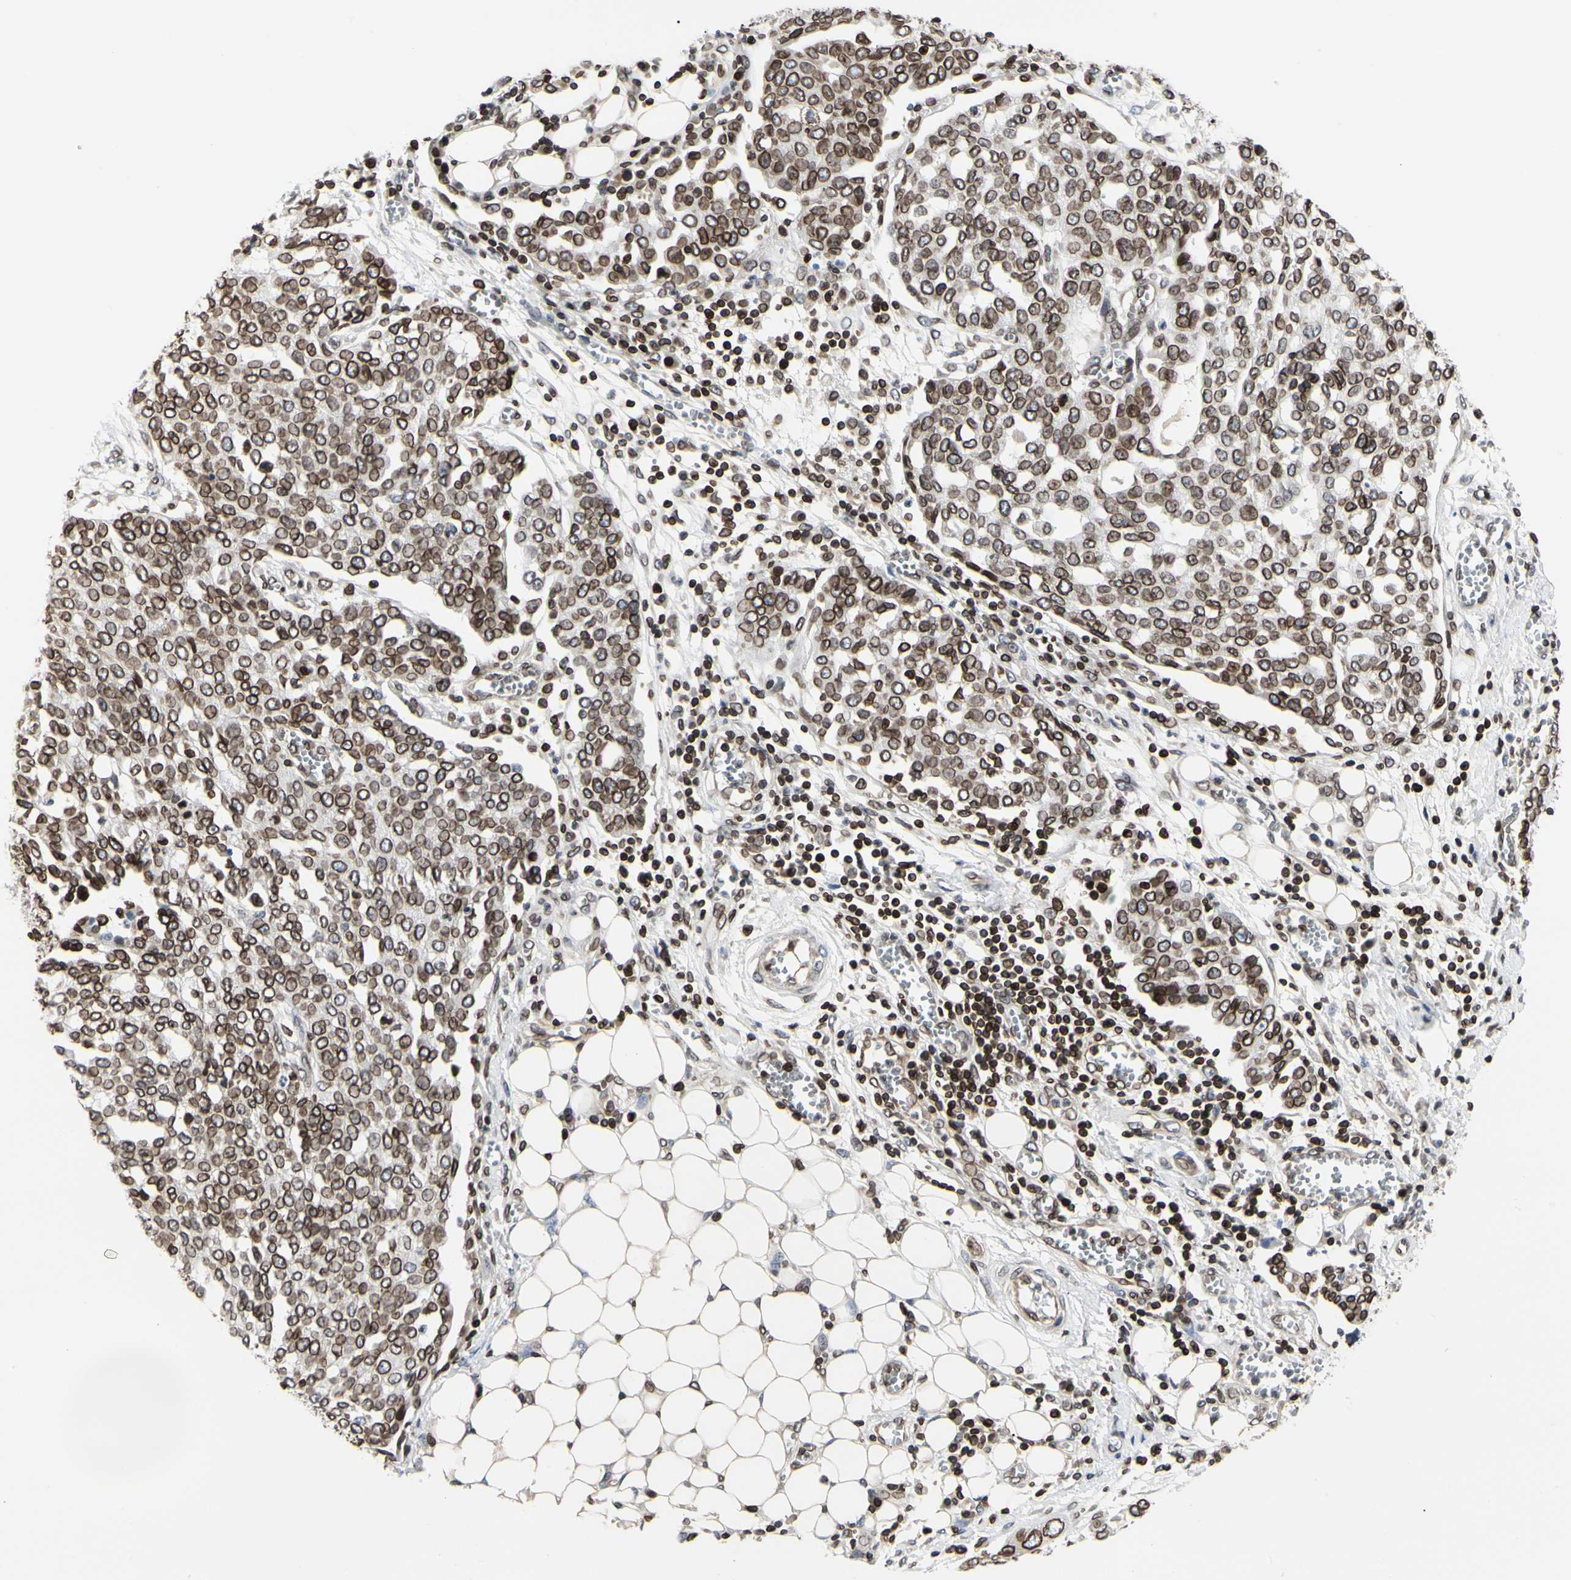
{"staining": {"intensity": "strong", "quantity": ">75%", "location": "cytoplasmic/membranous,nuclear"}, "tissue": "ovarian cancer", "cell_type": "Tumor cells", "image_type": "cancer", "snomed": [{"axis": "morphology", "description": "Cystadenocarcinoma, serous, NOS"}, {"axis": "topography", "description": "Soft tissue"}, {"axis": "topography", "description": "Ovary"}], "caption": "Protein analysis of ovarian cancer (serous cystadenocarcinoma) tissue reveals strong cytoplasmic/membranous and nuclear positivity in approximately >75% of tumor cells. The protein is stained brown, and the nuclei are stained in blue (DAB IHC with brightfield microscopy, high magnification).", "gene": "TMPO", "patient": {"sex": "female", "age": 57}}